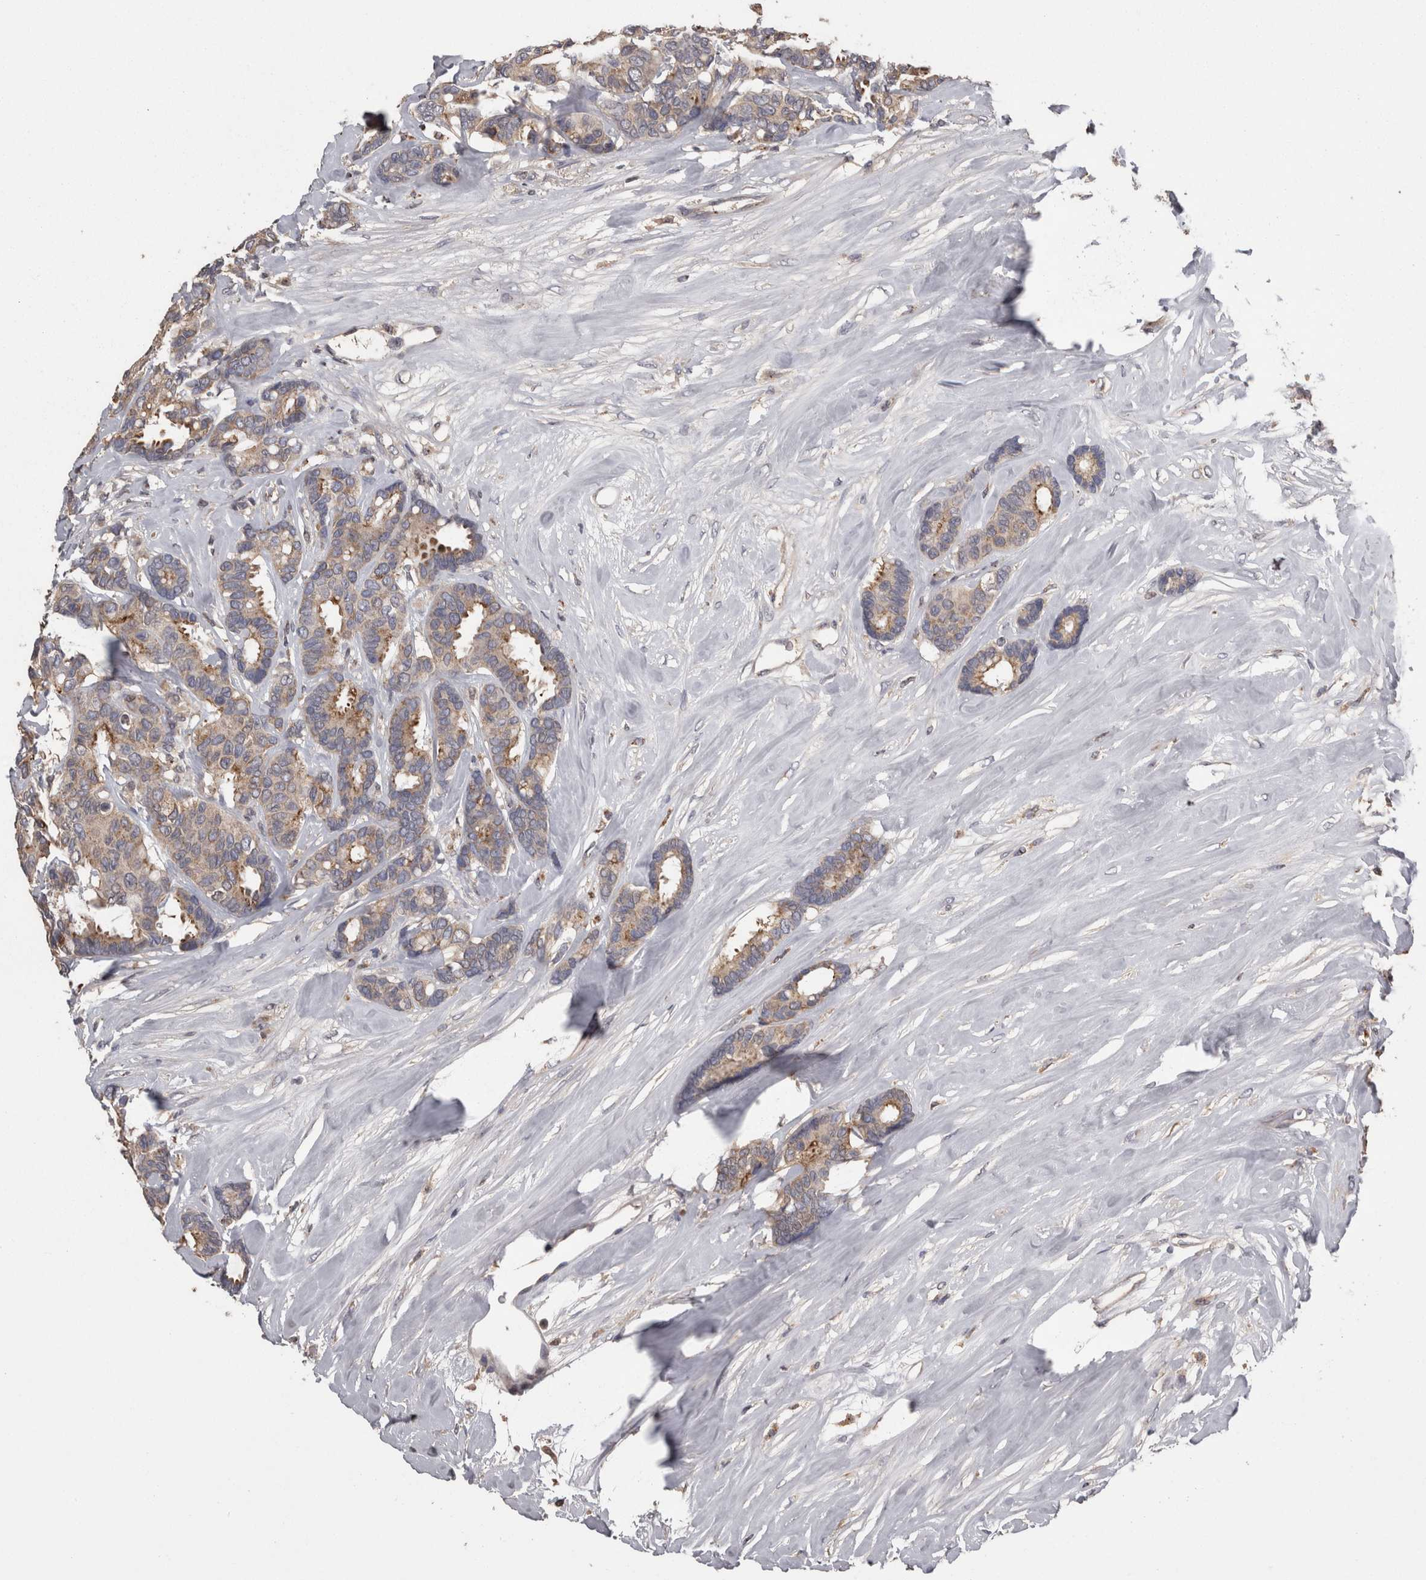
{"staining": {"intensity": "moderate", "quantity": "25%-75%", "location": "cytoplasmic/membranous"}, "tissue": "breast cancer", "cell_type": "Tumor cells", "image_type": "cancer", "snomed": [{"axis": "morphology", "description": "Duct carcinoma"}, {"axis": "topography", "description": "Breast"}], "caption": "Immunohistochemistry (IHC) micrograph of human breast intraductal carcinoma stained for a protein (brown), which displays medium levels of moderate cytoplasmic/membranous staining in about 25%-75% of tumor cells.", "gene": "PCM1", "patient": {"sex": "female", "age": 87}}